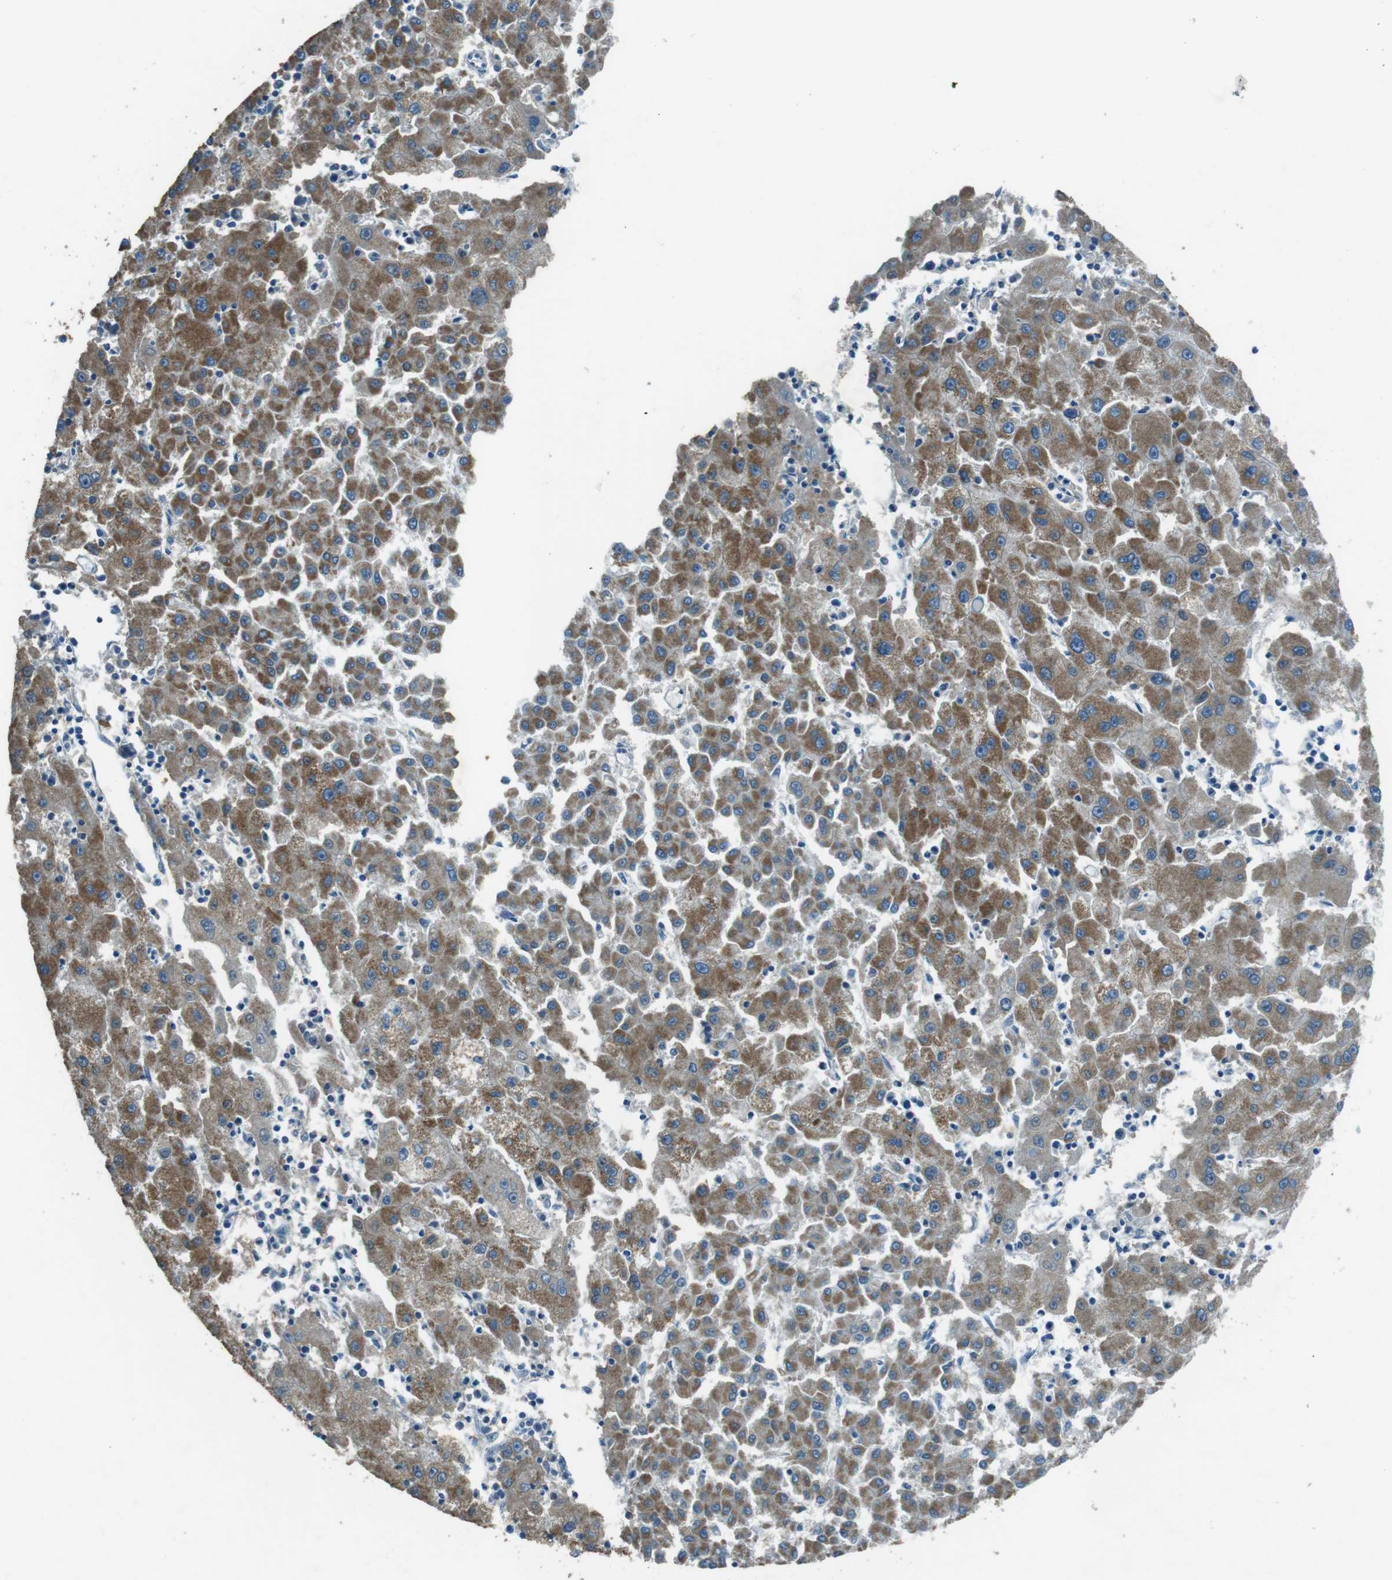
{"staining": {"intensity": "moderate", "quantity": "25%-75%", "location": "cytoplasmic/membranous"}, "tissue": "liver cancer", "cell_type": "Tumor cells", "image_type": "cancer", "snomed": [{"axis": "morphology", "description": "Carcinoma, Hepatocellular, NOS"}, {"axis": "topography", "description": "Liver"}], "caption": "A micrograph of human hepatocellular carcinoma (liver) stained for a protein shows moderate cytoplasmic/membranous brown staining in tumor cells. (DAB IHC, brown staining for protein, blue staining for nuclei).", "gene": "MFAP3", "patient": {"sex": "male", "age": 72}}